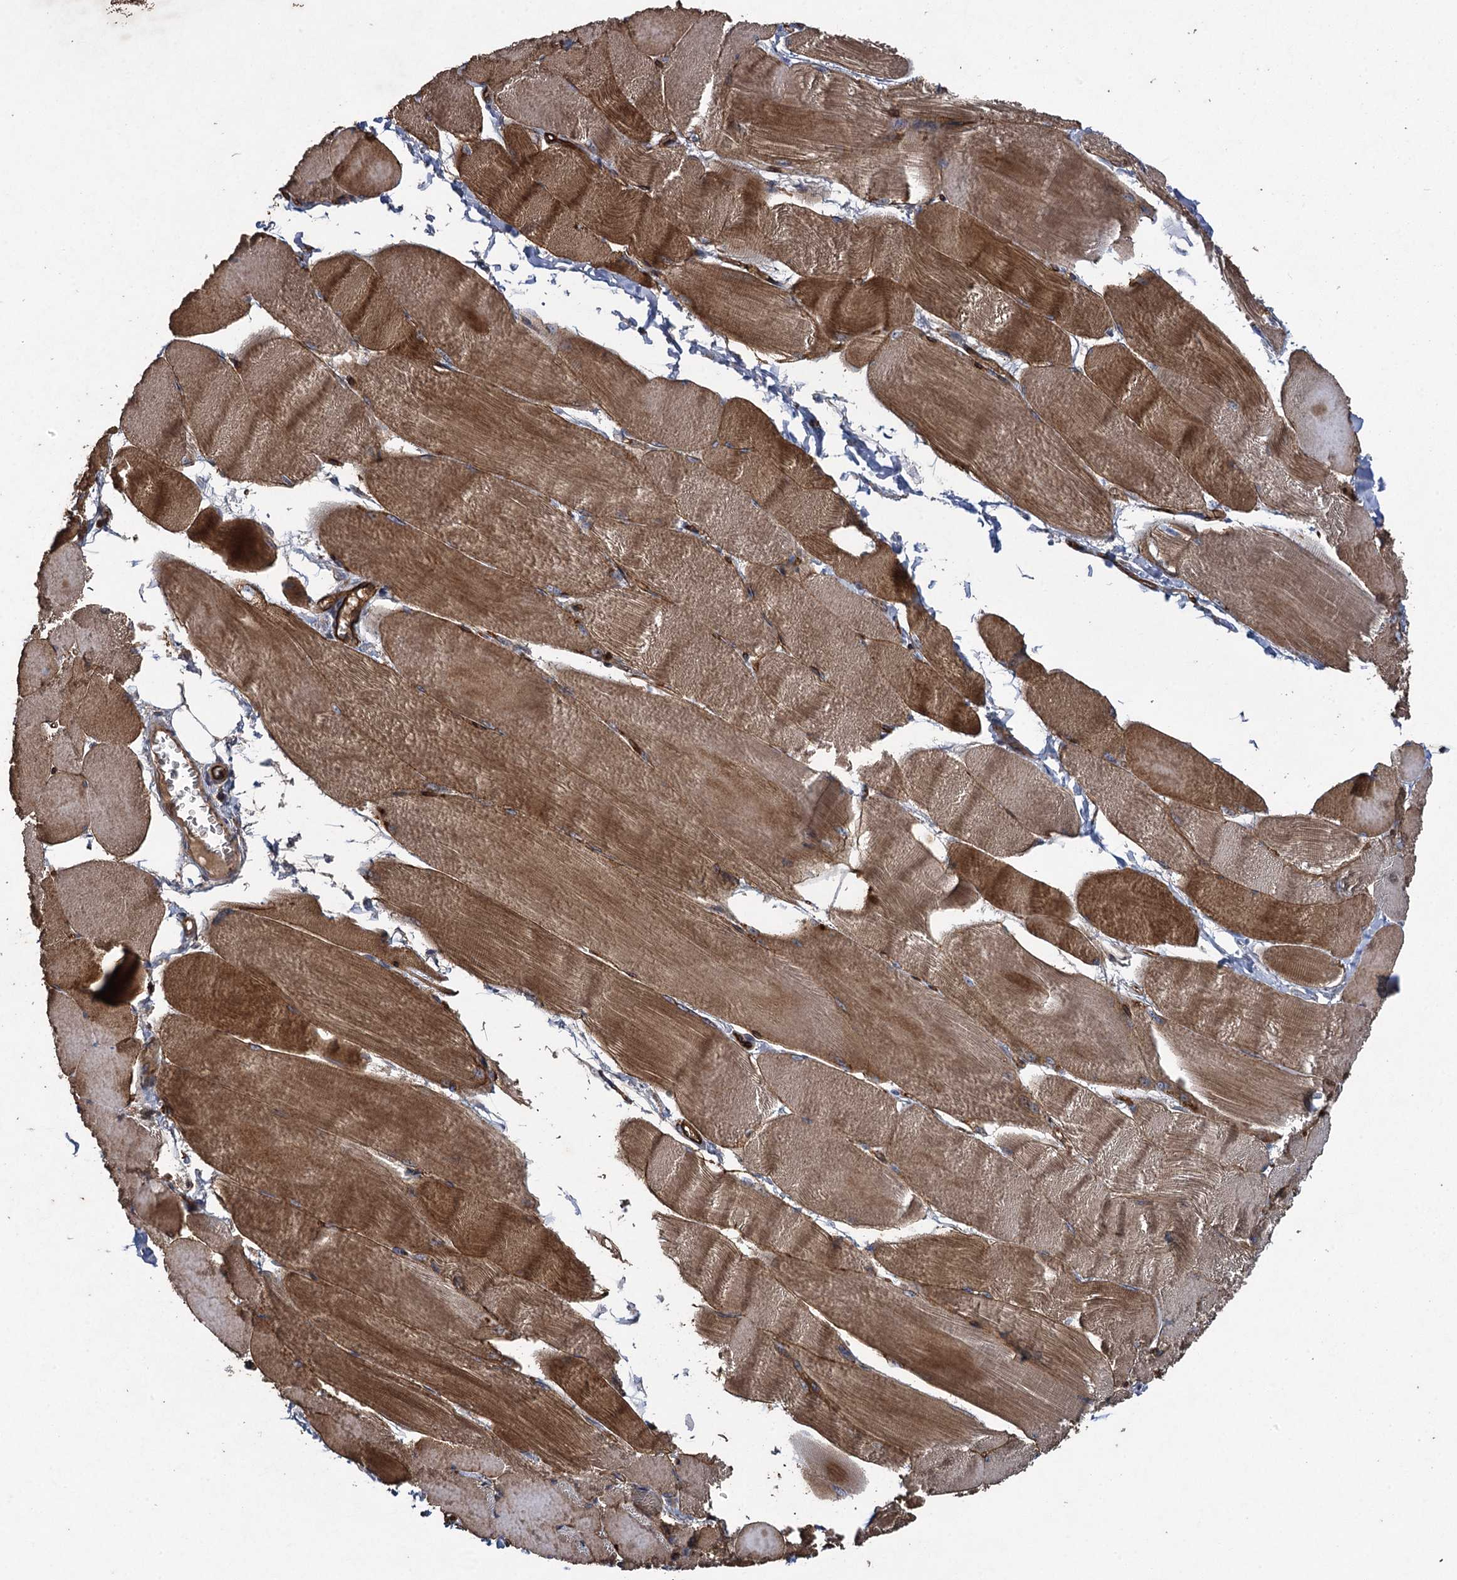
{"staining": {"intensity": "moderate", "quantity": ">75%", "location": "cytoplasmic/membranous"}, "tissue": "skeletal muscle", "cell_type": "Myocytes", "image_type": "normal", "snomed": [{"axis": "morphology", "description": "Normal tissue, NOS"}, {"axis": "morphology", "description": "Basal cell carcinoma"}, {"axis": "topography", "description": "Skeletal muscle"}], "caption": "Unremarkable skeletal muscle reveals moderate cytoplasmic/membranous positivity in about >75% of myocytes (brown staining indicates protein expression, while blue staining denotes nuclei)..", "gene": "TXNDC11", "patient": {"sex": "female", "age": 64}}